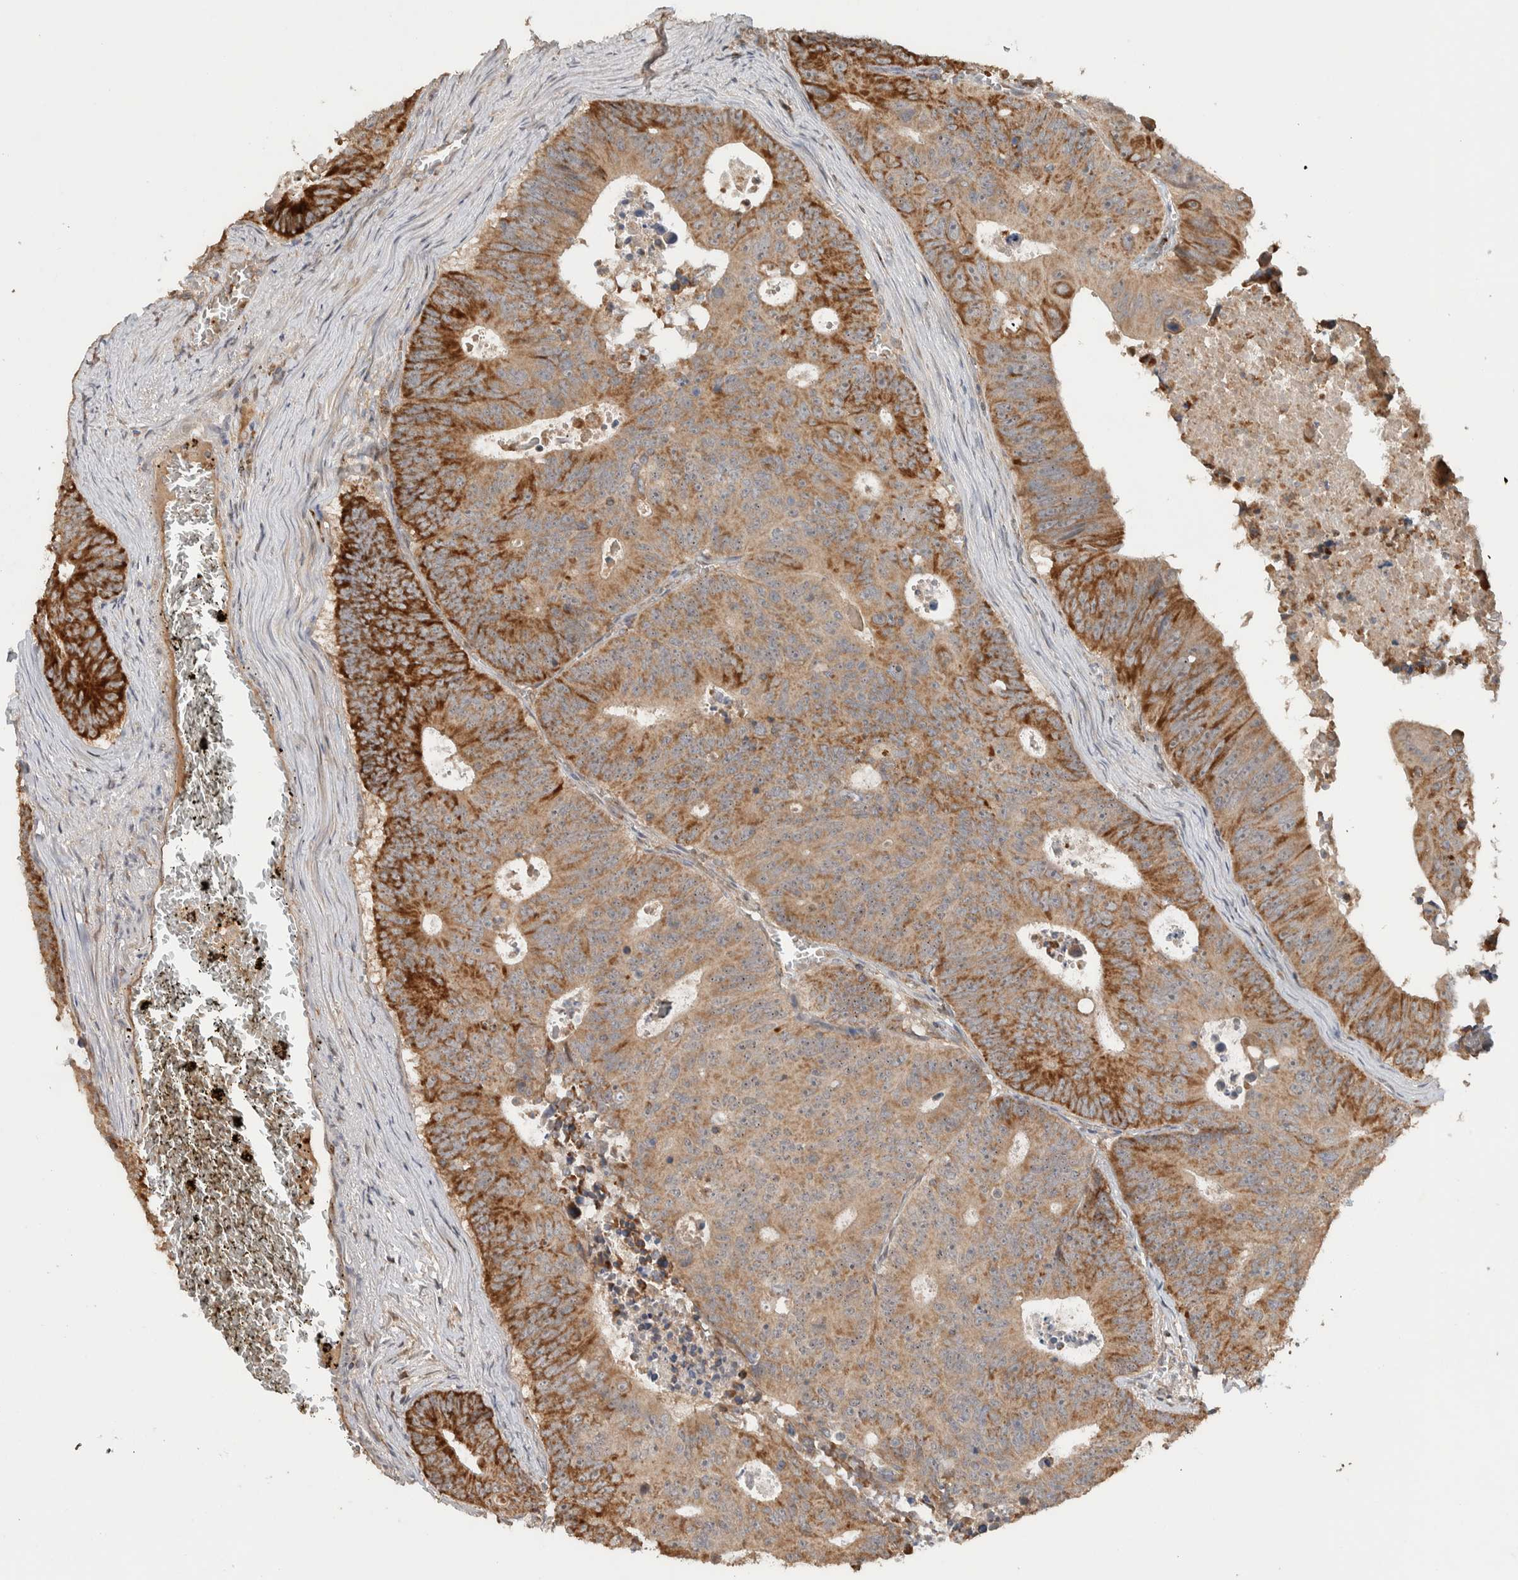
{"staining": {"intensity": "moderate", "quantity": ">75%", "location": "cytoplasmic/membranous"}, "tissue": "colorectal cancer", "cell_type": "Tumor cells", "image_type": "cancer", "snomed": [{"axis": "morphology", "description": "Adenocarcinoma, NOS"}, {"axis": "topography", "description": "Colon"}], "caption": "Tumor cells demonstrate moderate cytoplasmic/membranous expression in about >75% of cells in colorectal cancer.", "gene": "VPS53", "patient": {"sex": "male", "age": 87}}